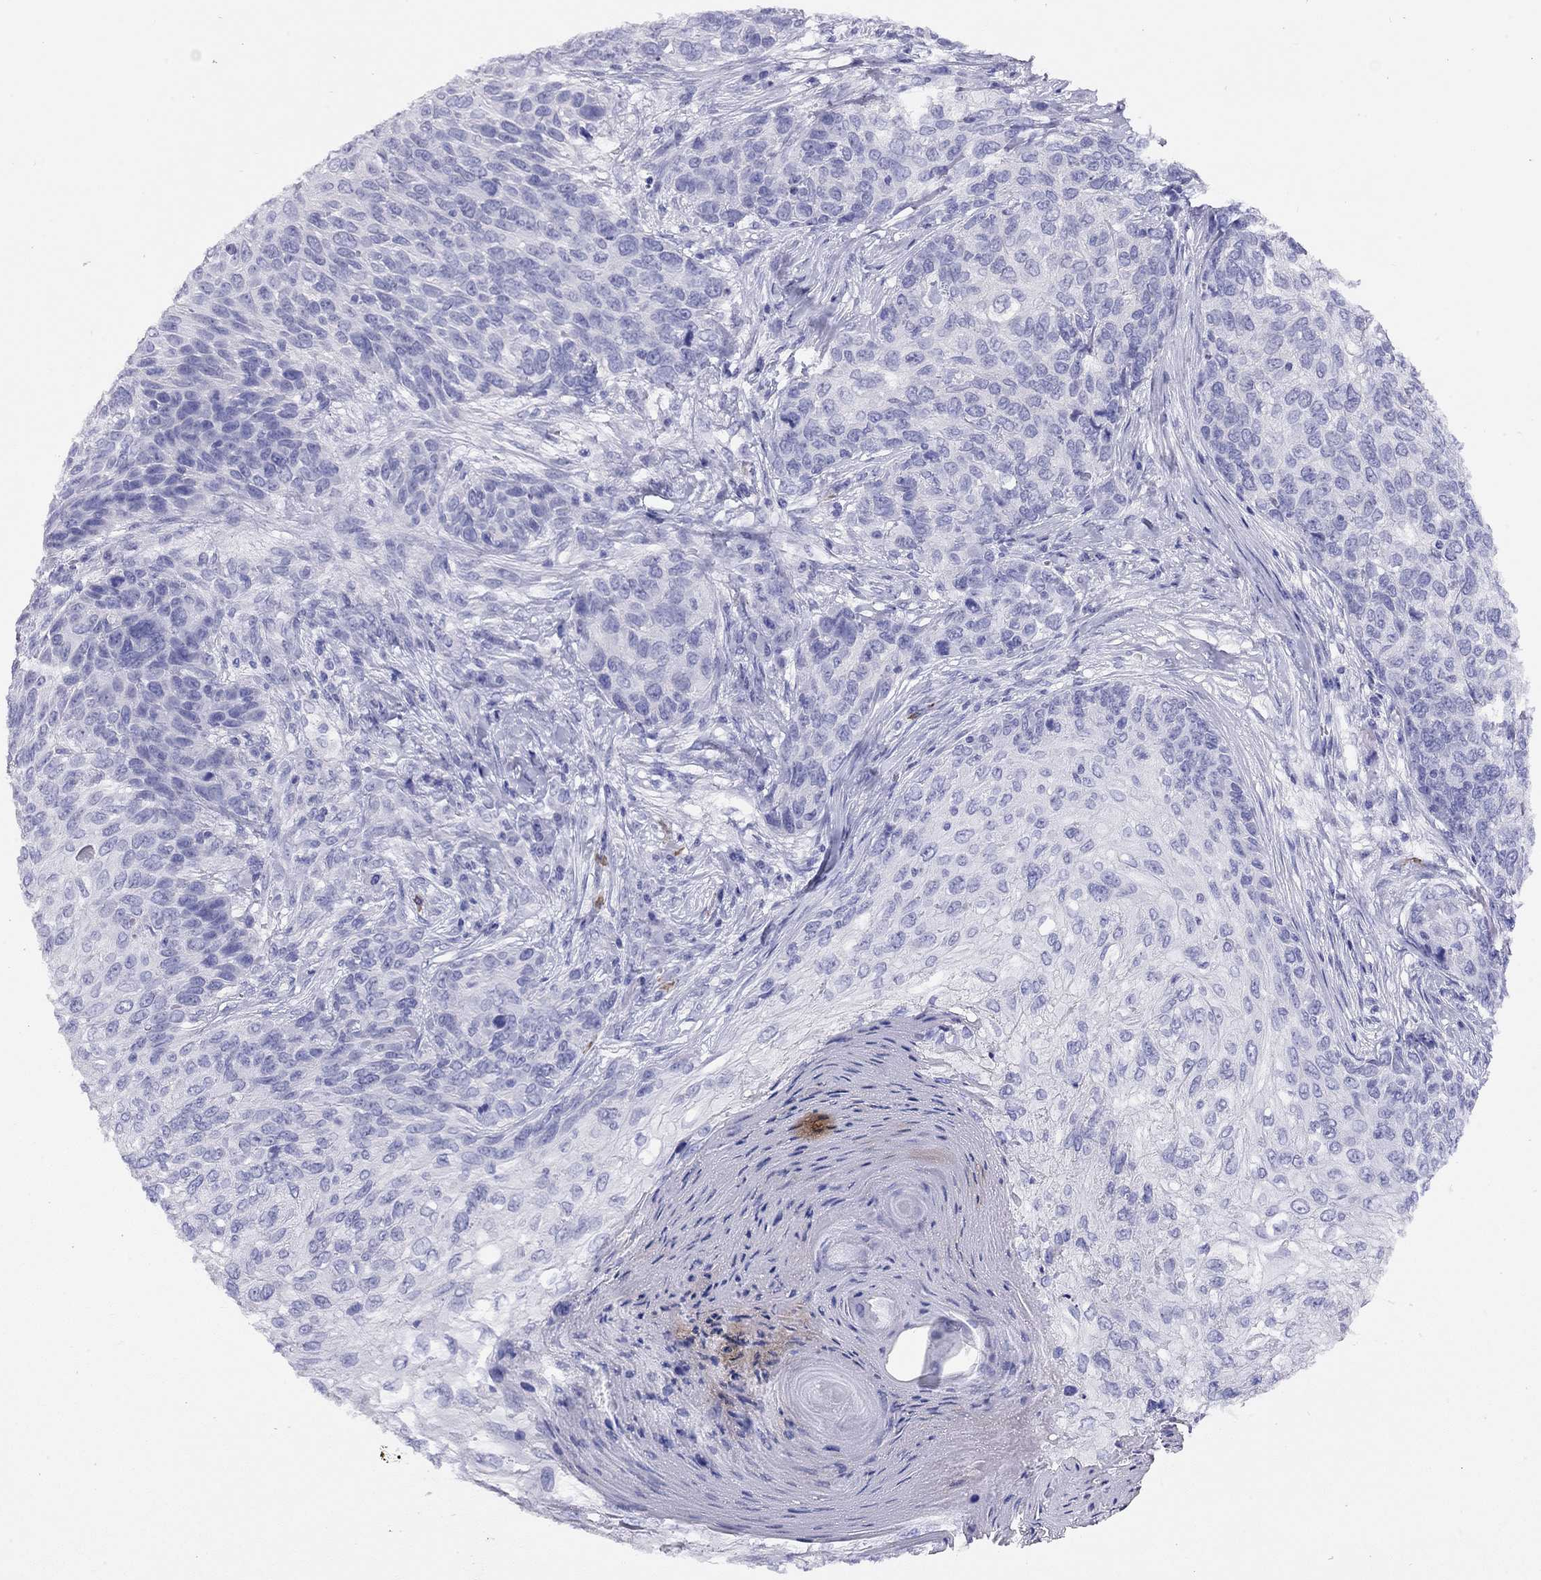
{"staining": {"intensity": "negative", "quantity": "none", "location": "none"}, "tissue": "skin cancer", "cell_type": "Tumor cells", "image_type": "cancer", "snomed": [{"axis": "morphology", "description": "Squamous cell carcinoma, NOS"}, {"axis": "topography", "description": "Skin"}], "caption": "A photomicrograph of skin squamous cell carcinoma stained for a protein displays no brown staining in tumor cells.", "gene": "LRIT2", "patient": {"sex": "male", "age": 92}}